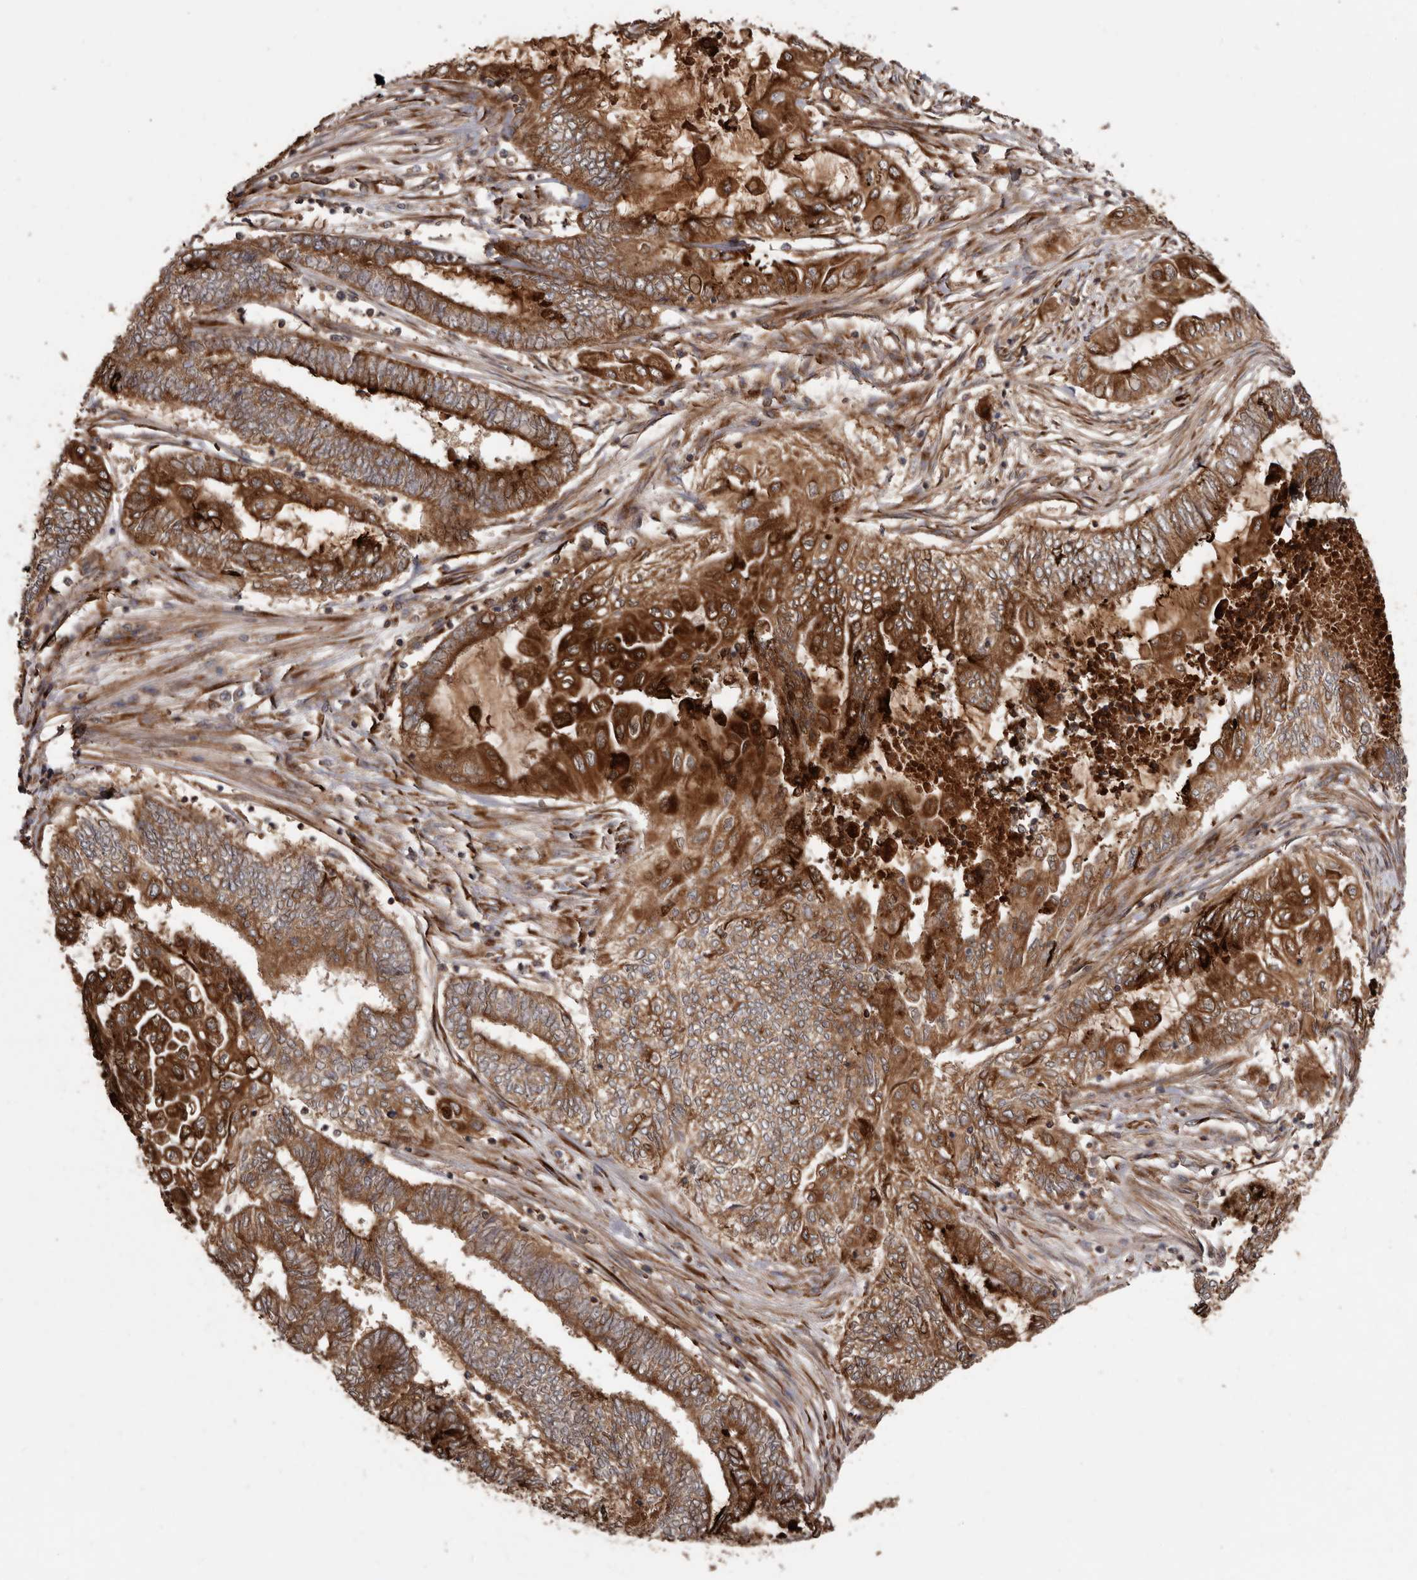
{"staining": {"intensity": "strong", "quantity": ">75%", "location": "cytoplasmic/membranous"}, "tissue": "endometrial cancer", "cell_type": "Tumor cells", "image_type": "cancer", "snomed": [{"axis": "morphology", "description": "Adenocarcinoma, NOS"}, {"axis": "topography", "description": "Uterus"}, {"axis": "topography", "description": "Endometrium"}], "caption": "DAB (3,3'-diaminobenzidine) immunohistochemical staining of endometrial cancer reveals strong cytoplasmic/membranous protein expression in about >75% of tumor cells. Nuclei are stained in blue.", "gene": "FLAD1", "patient": {"sex": "female", "age": 70}}